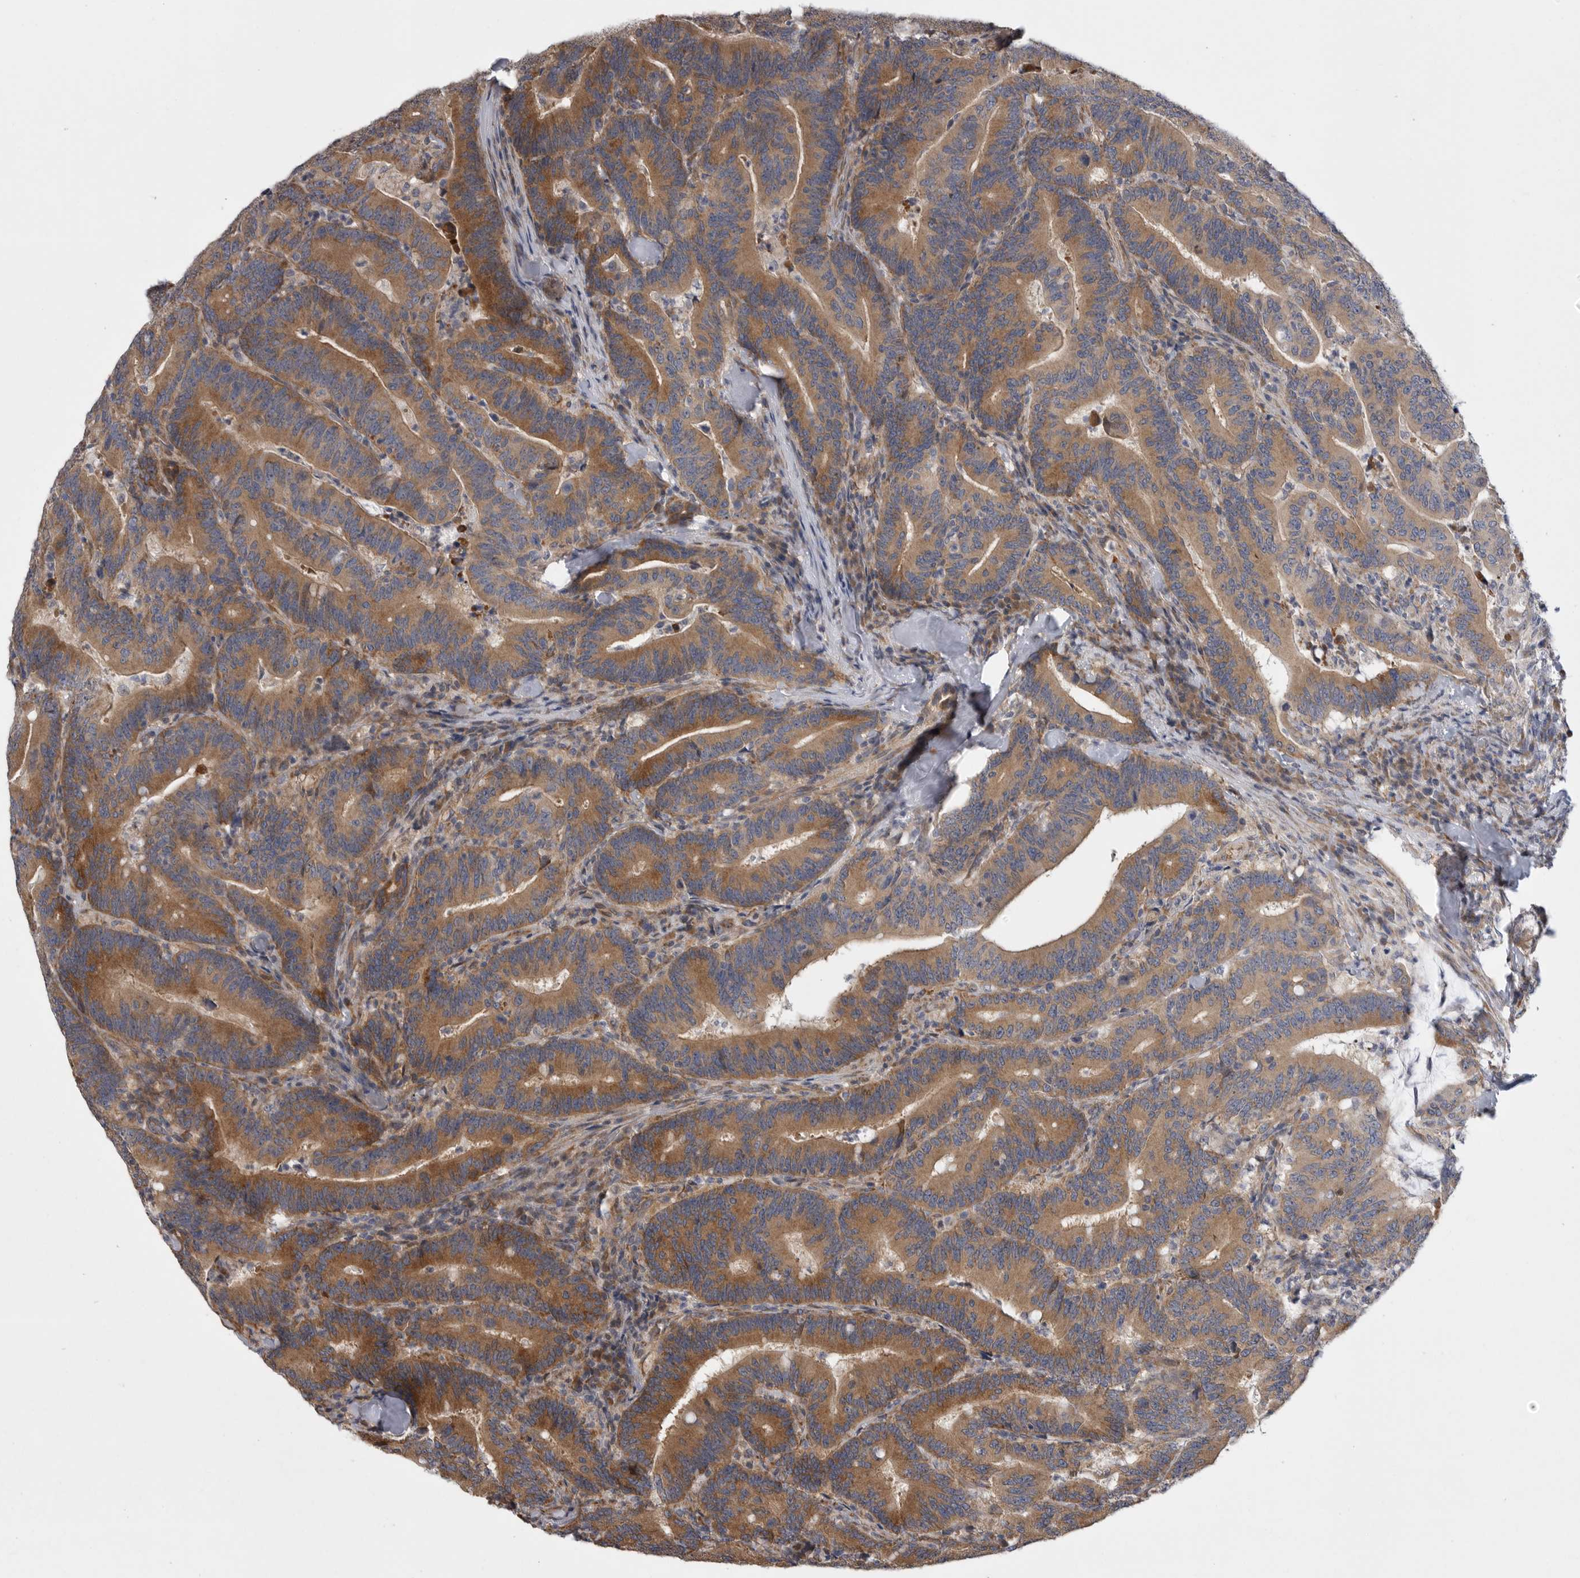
{"staining": {"intensity": "moderate", "quantity": ">75%", "location": "cytoplasmic/membranous"}, "tissue": "colorectal cancer", "cell_type": "Tumor cells", "image_type": "cancer", "snomed": [{"axis": "morphology", "description": "Adenocarcinoma, NOS"}, {"axis": "topography", "description": "Colon"}], "caption": "IHC staining of adenocarcinoma (colorectal), which displays medium levels of moderate cytoplasmic/membranous staining in approximately >75% of tumor cells indicating moderate cytoplasmic/membranous protein positivity. The staining was performed using DAB (brown) for protein detection and nuclei were counterstained in hematoxylin (blue).", "gene": "FBXO43", "patient": {"sex": "female", "age": 66}}